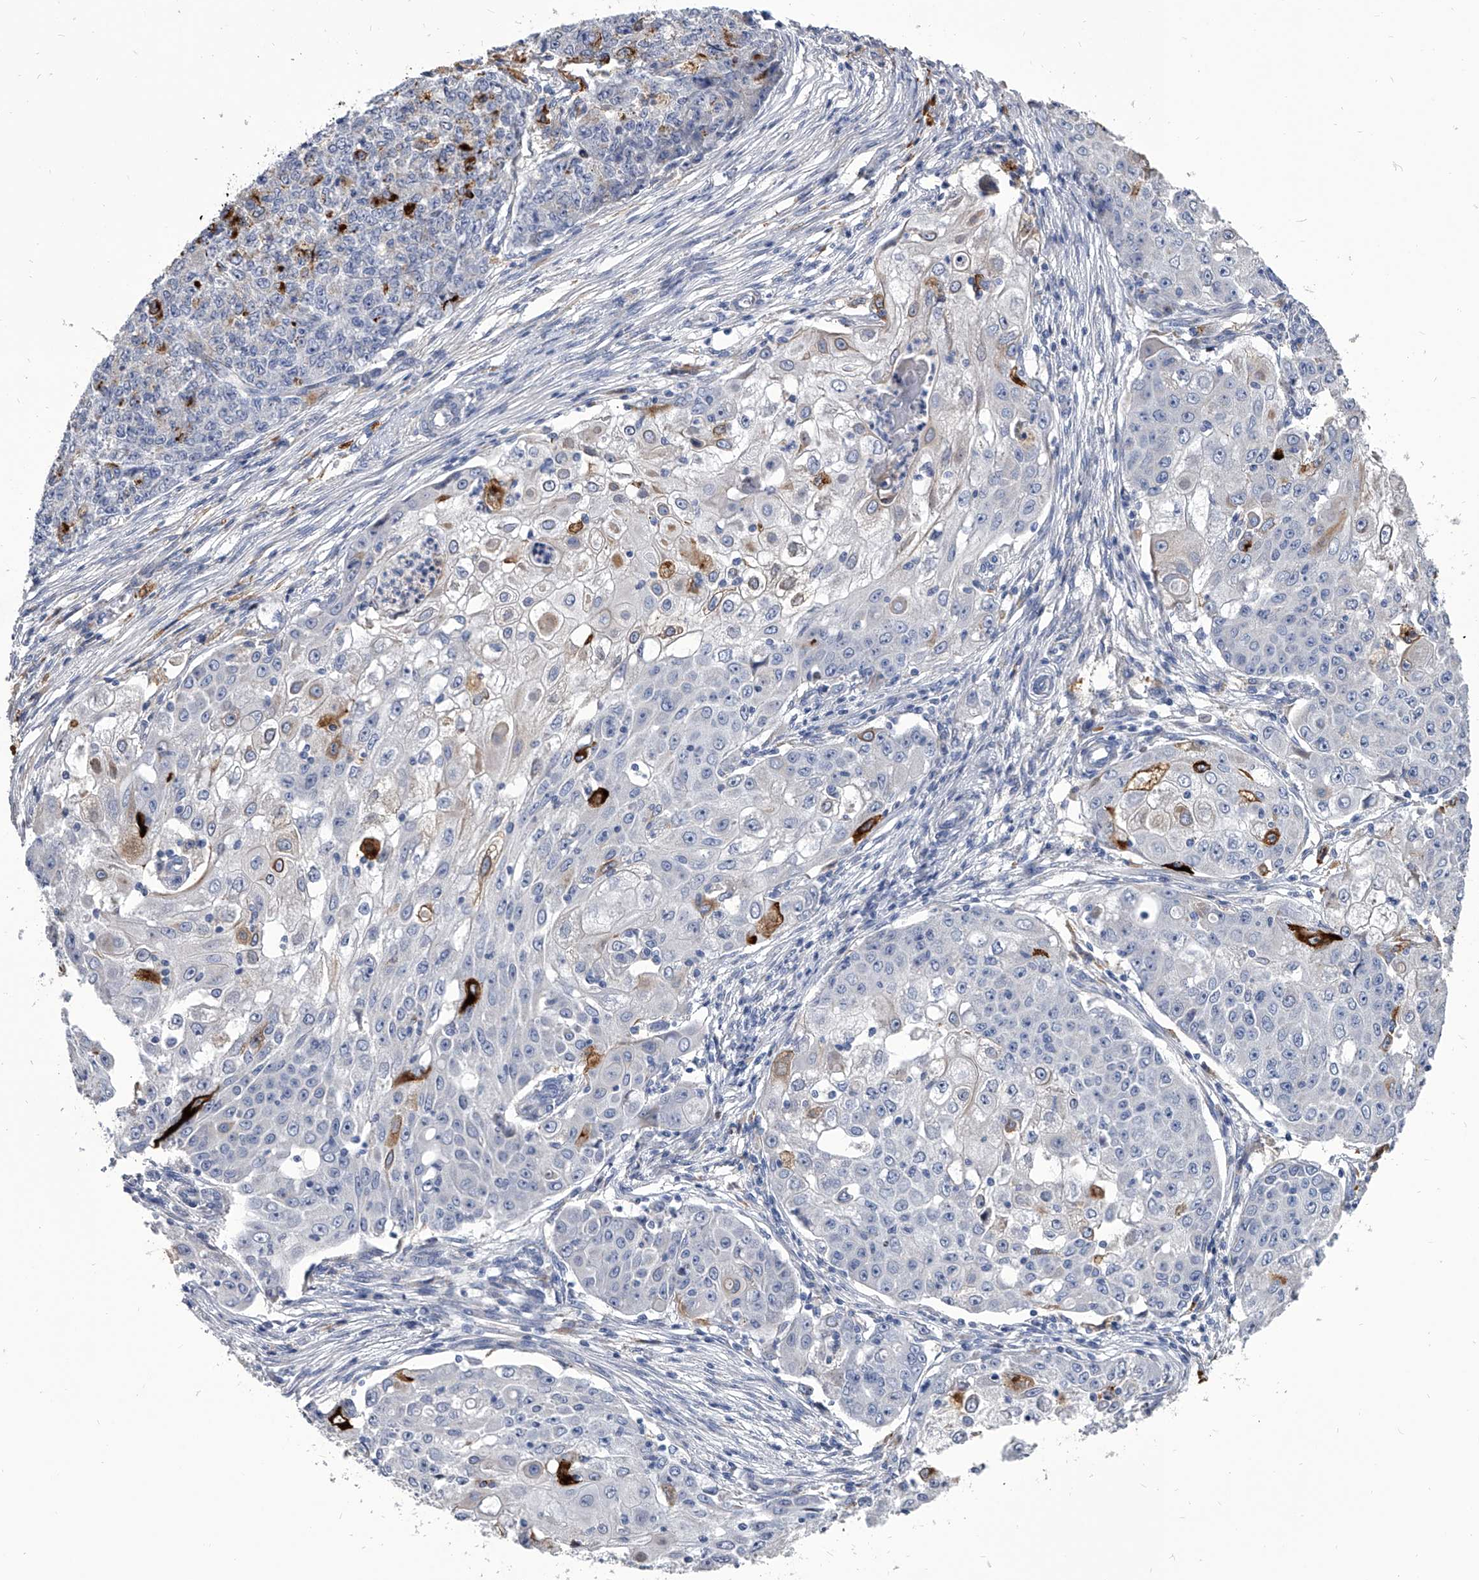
{"staining": {"intensity": "moderate", "quantity": "<25%", "location": "cytoplasmic/membranous"}, "tissue": "ovarian cancer", "cell_type": "Tumor cells", "image_type": "cancer", "snomed": [{"axis": "morphology", "description": "Carcinoma, endometroid"}, {"axis": "topography", "description": "Ovary"}], "caption": "Endometroid carcinoma (ovarian) tissue exhibits moderate cytoplasmic/membranous expression in approximately <25% of tumor cells, visualized by immunohistochemistry. (Stains: DAB in brown, nuclei in blue, Microscopy: brightfield microscopy at high magnification).", "gene": "SPP1", "patient": {"sex": "female", "age": 42}}